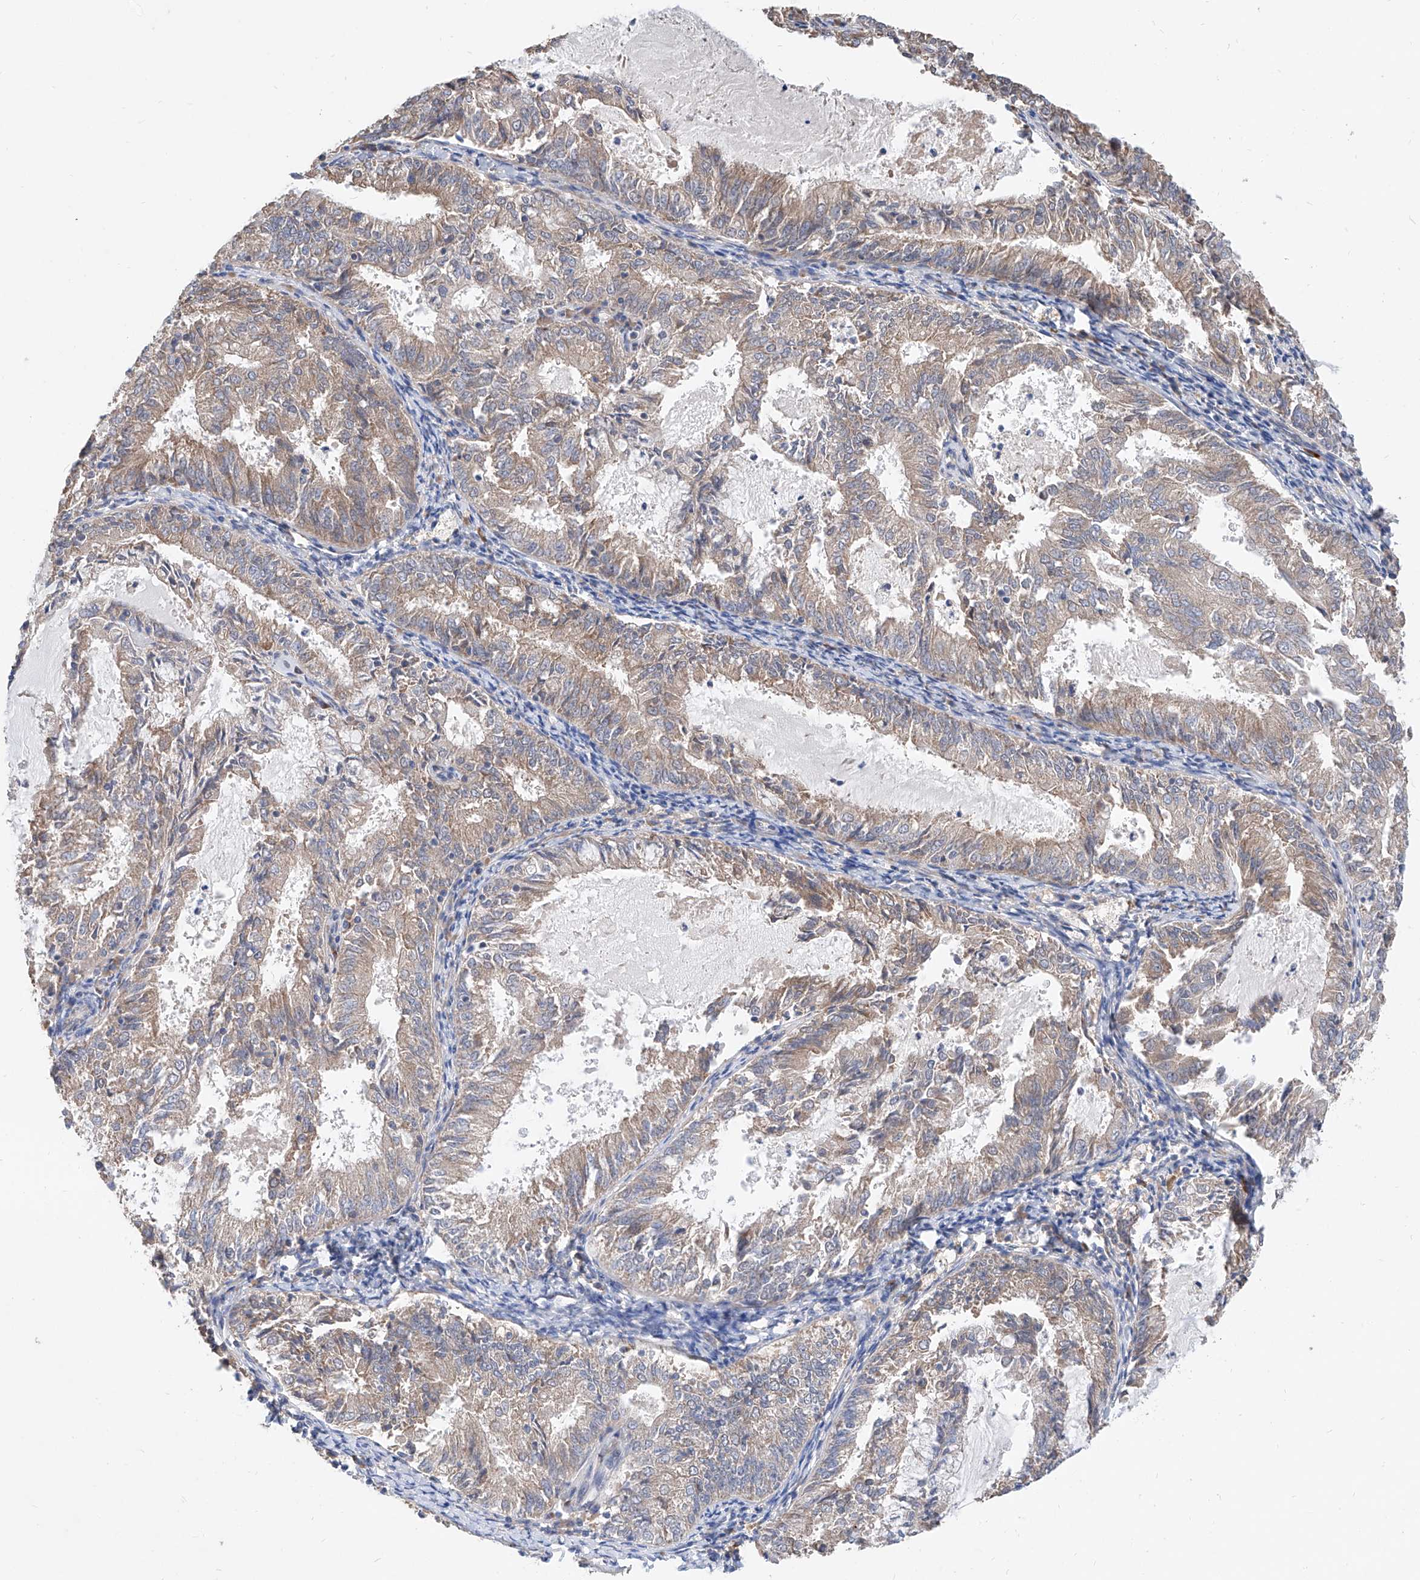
{"staining": {"intensity": "negative", "quantity": "none", "location": "none"}, "tissue": "endometrial cancer", "cell_type": "Tumor cells", "image_type": "cancer", "snomed": [{"axis": "morphology", "description": "Adenocarcinoma, NOS"}, {"axis": "topography", "description": "Endometrium"}], "caption": "The photomicrograph displays no significant expression in tumor cells of endometrial cancer (adenocarcinoma).", "gene": "CARMIL3", "patient": {"sex": "female", "age": 57}}